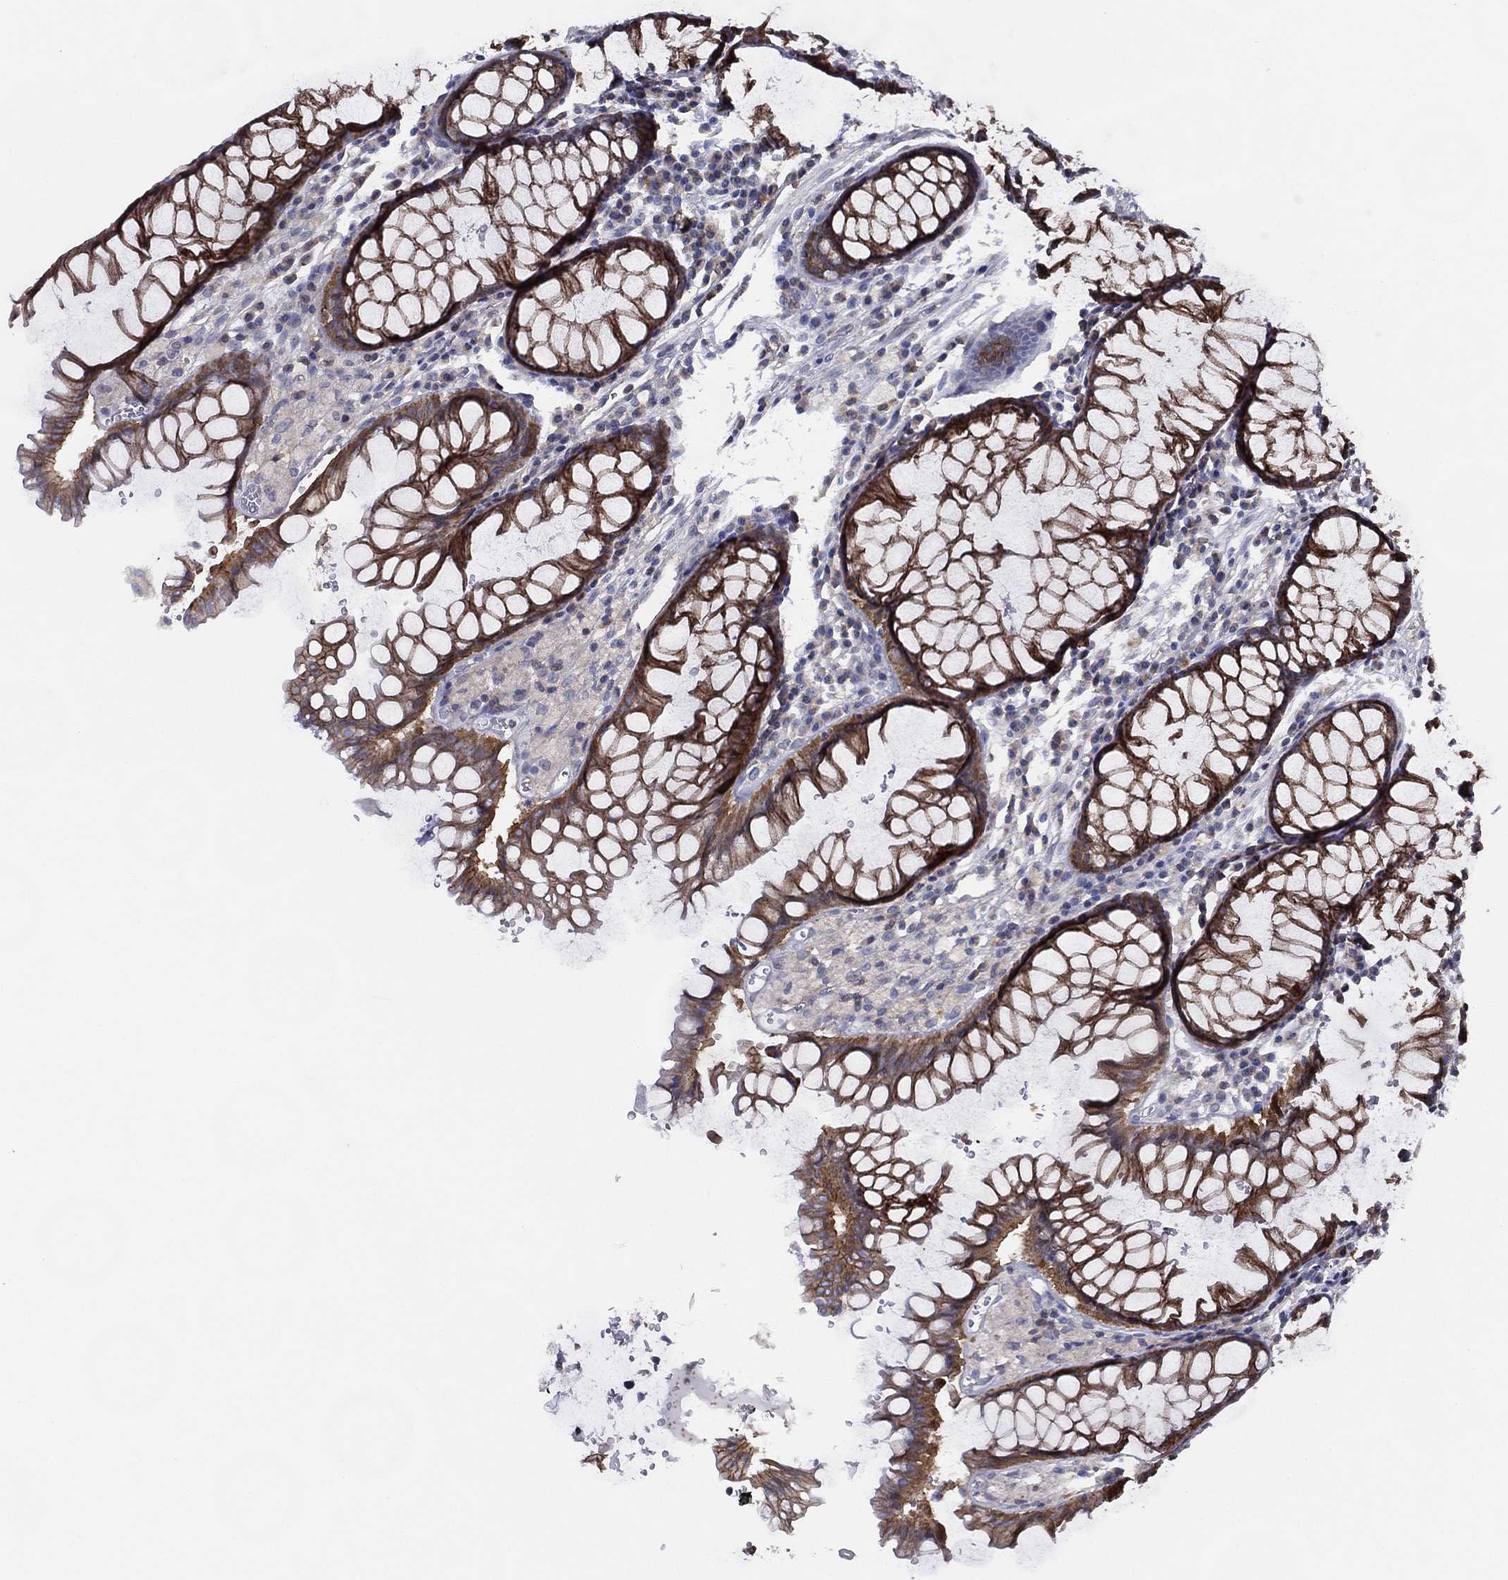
{"staining": {"intensity": "moderate", "quantity": ">75%", "location": "cytoplasmic/membranous"}, "tissue": "rectum", "cell_type": "Glandular cells", "image_type": "normal", "snomed": [{"axis": "morphology", "description": "Normal tissue, NOS"}, {"axis": "topography", "description": "Rectum"}], "caption": "A brown stain labels moderate cytoplasmic/membranous expression of a protein in glandular cells of normal rectum.", "gene": "ZNF223", "patient": {"sex": "female", "age": 68}}